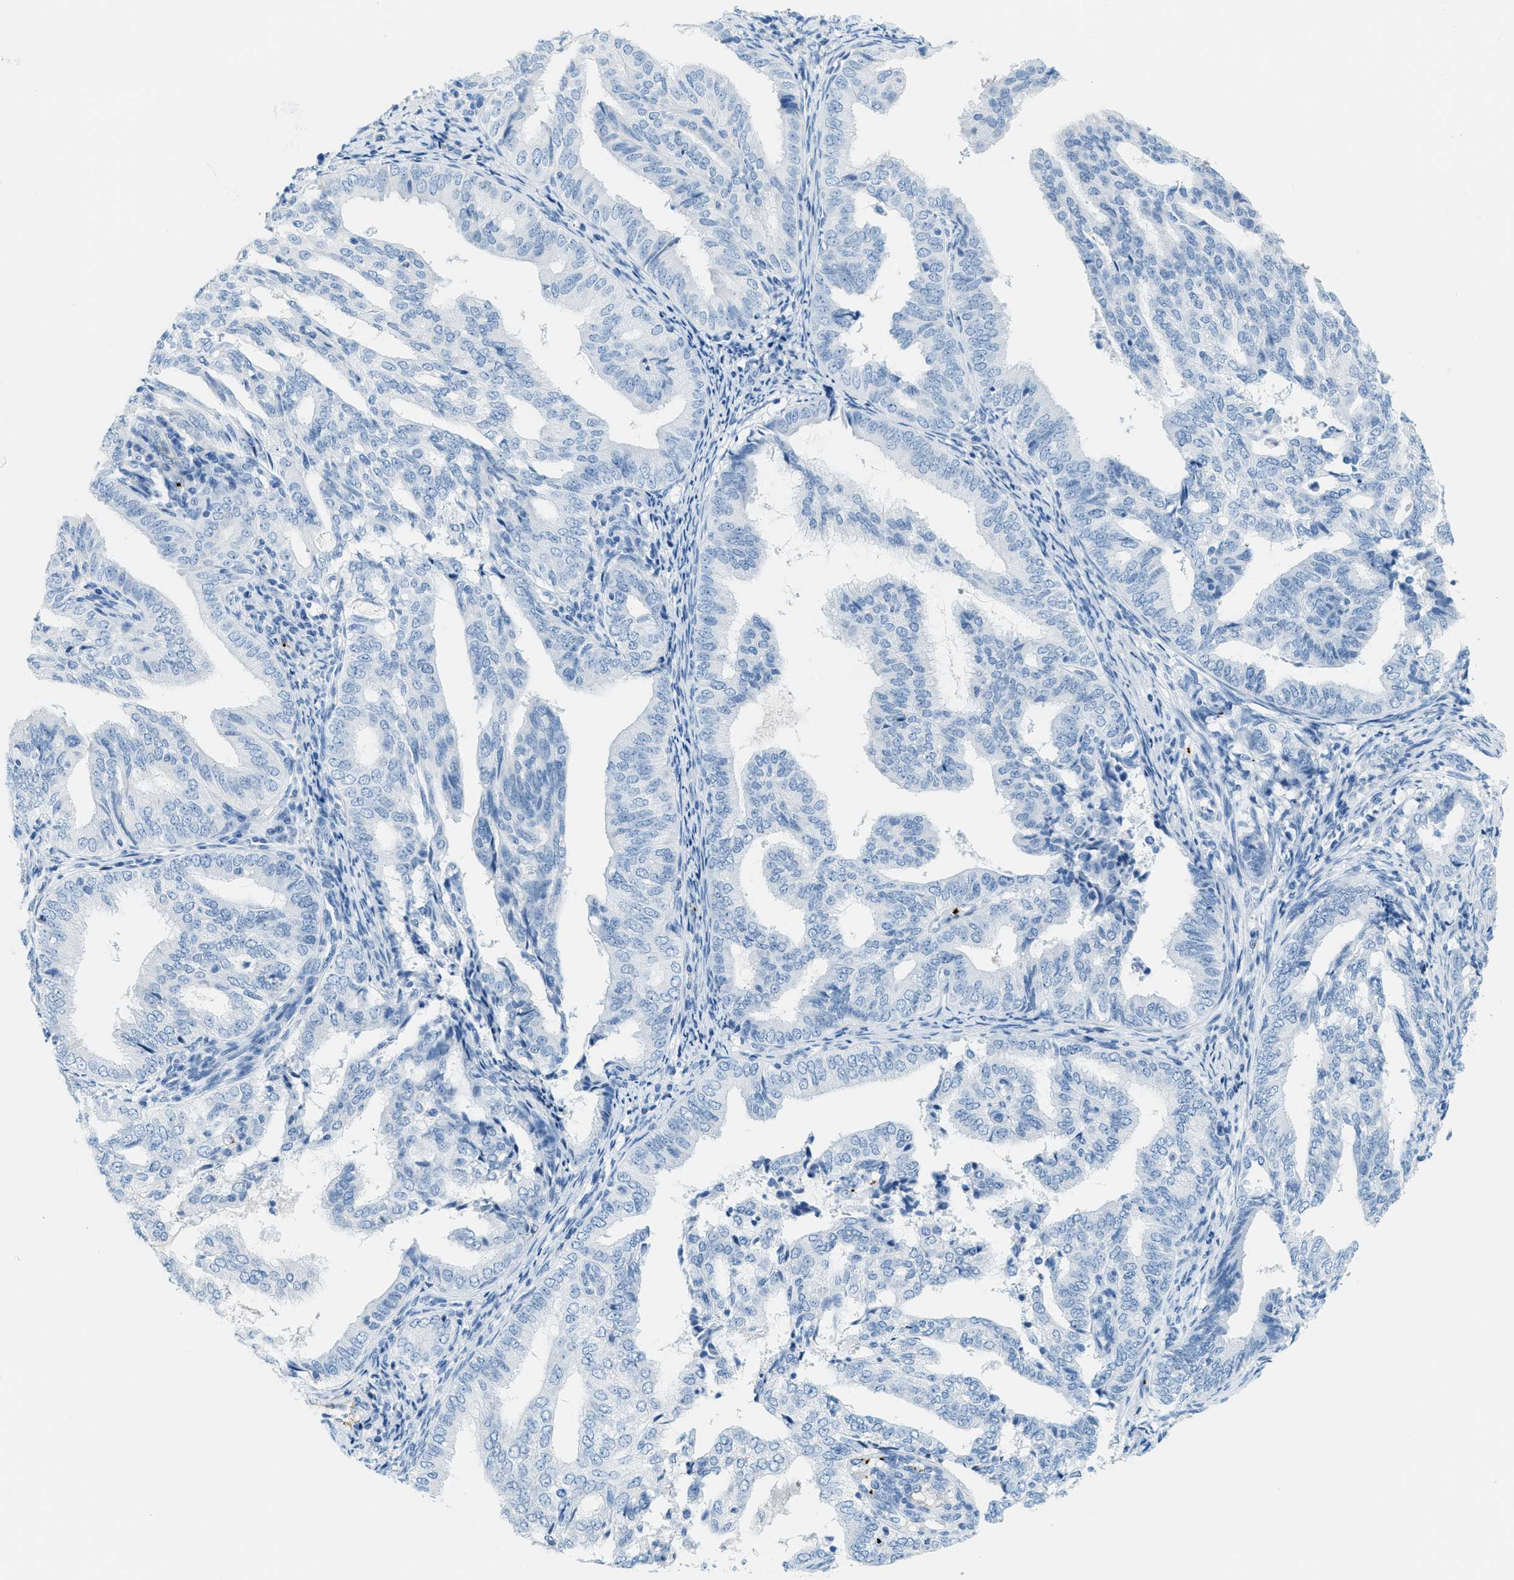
{"staining": {"intensity": "negative", "quantity": "none", "location": "none"}, "tissue": "endometrial cancer", "cell_type": "Tumor cells", "image_type": "cancer", "snomed": [{"axis": "morphology", "description": "Adenocarcinoma, NOS"}, {"axis": "topography", "description": "Endometrium"}], "caption": "Tumor cells are negative for protein expression in human endometrial cancer (adenocarcinoma). Brightfield microscopy of immunohistochemistry stained with DAB (3,3'-diaminobenzidine) (brown) and hematoxylin (blue), captured at high magnification.", "gene": "PPBP", "patient": {"sex": "female", "age": 58}}